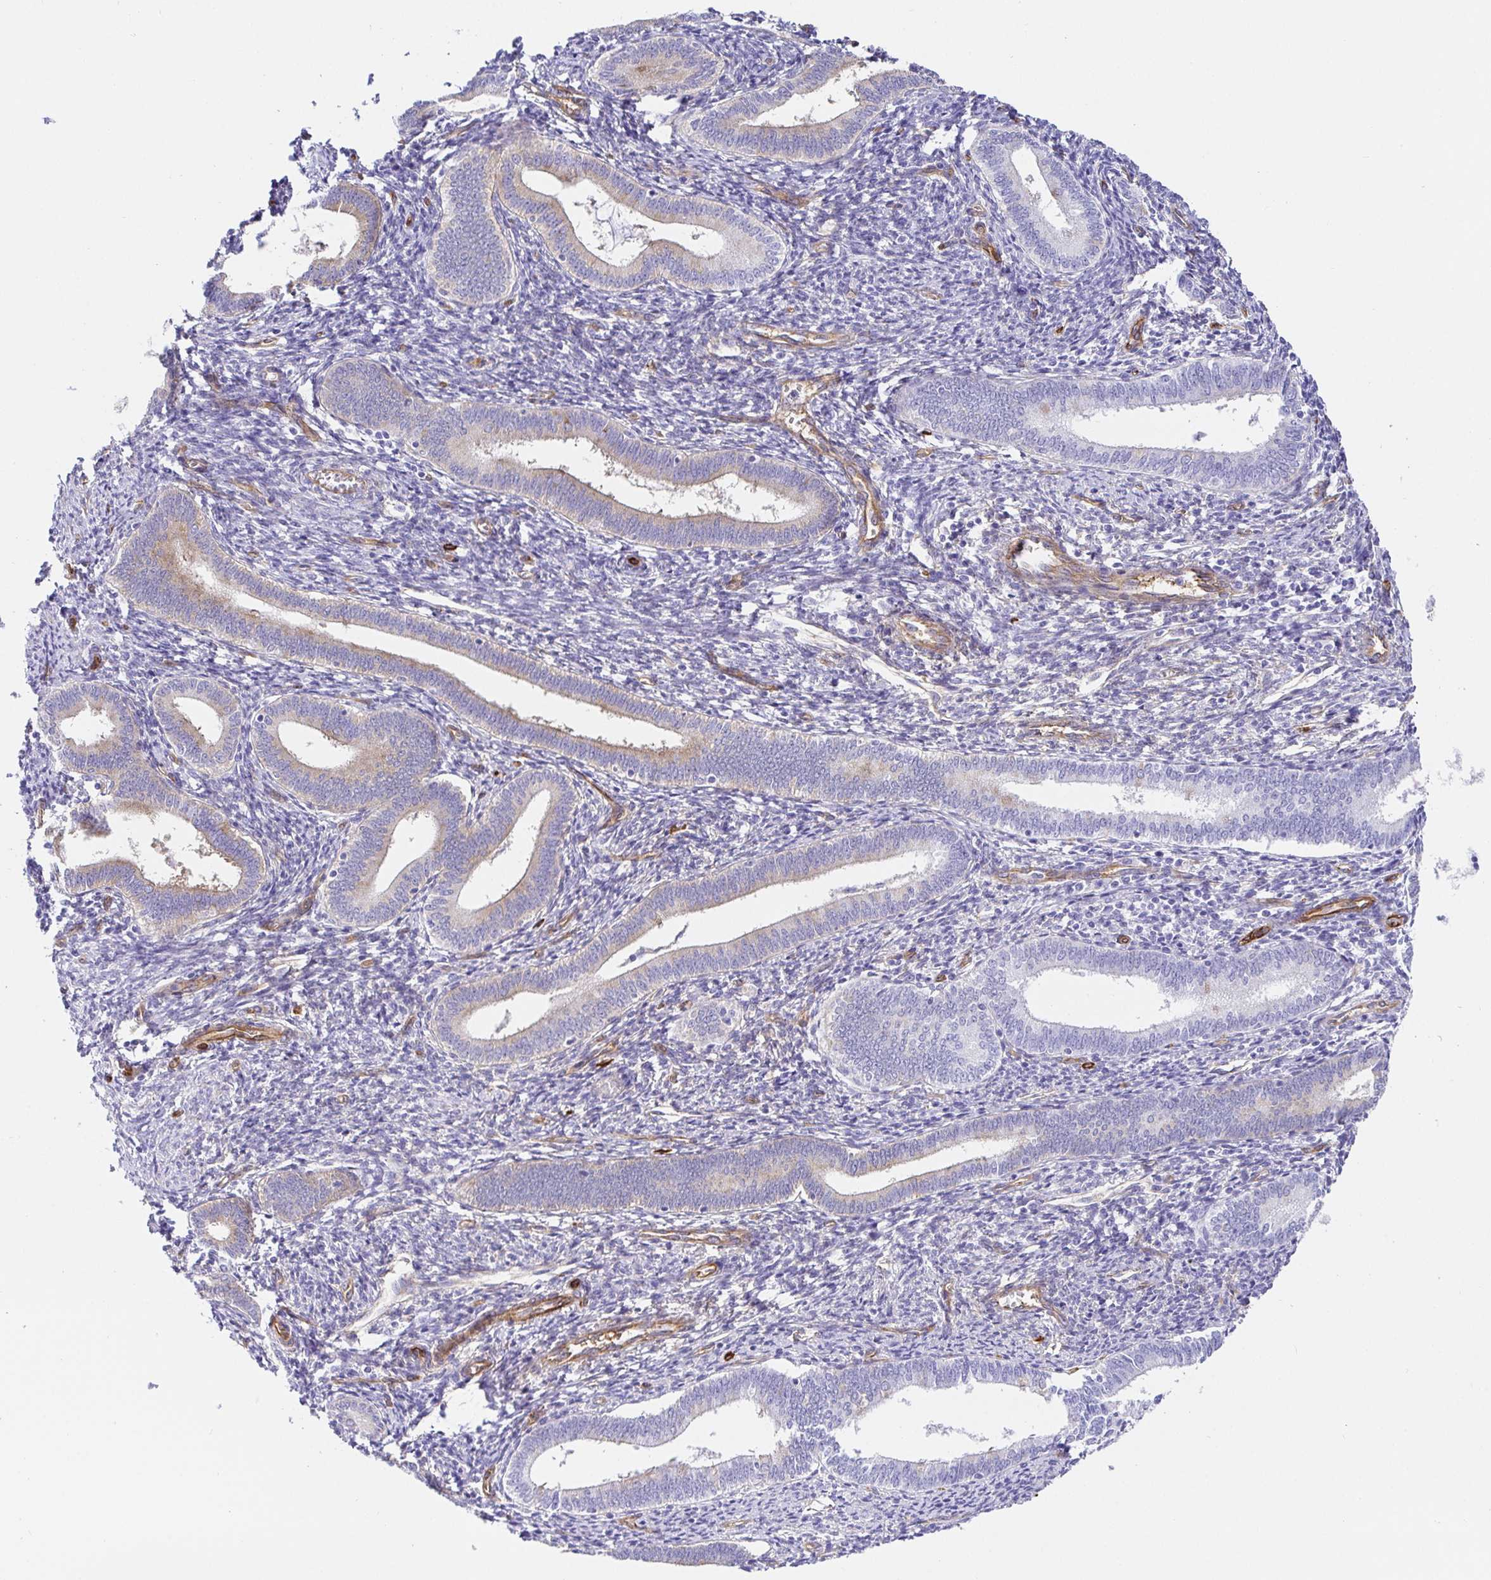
{"staining": {"intensity": "negative", "quantity": "none", "location": "none"}, "tissue": "endometrium", "cell_type": "Cells in endometrial stroma", "image_type": "normal", "snomed": [{"axis": "morphology", "description": "Normal tissue, NOS"}, {"axis": "topography", "description": "Endometrium"}], "caption": "DAB (3,3'-diaminobenzidine) immunohistochemical staining of benign human endometrium reveals no significant staining in cells in endometrial stroma. Nuclei are stained in blue.", "gene": "DOCK1", "patient": {"sex": "female", "age": 41}}